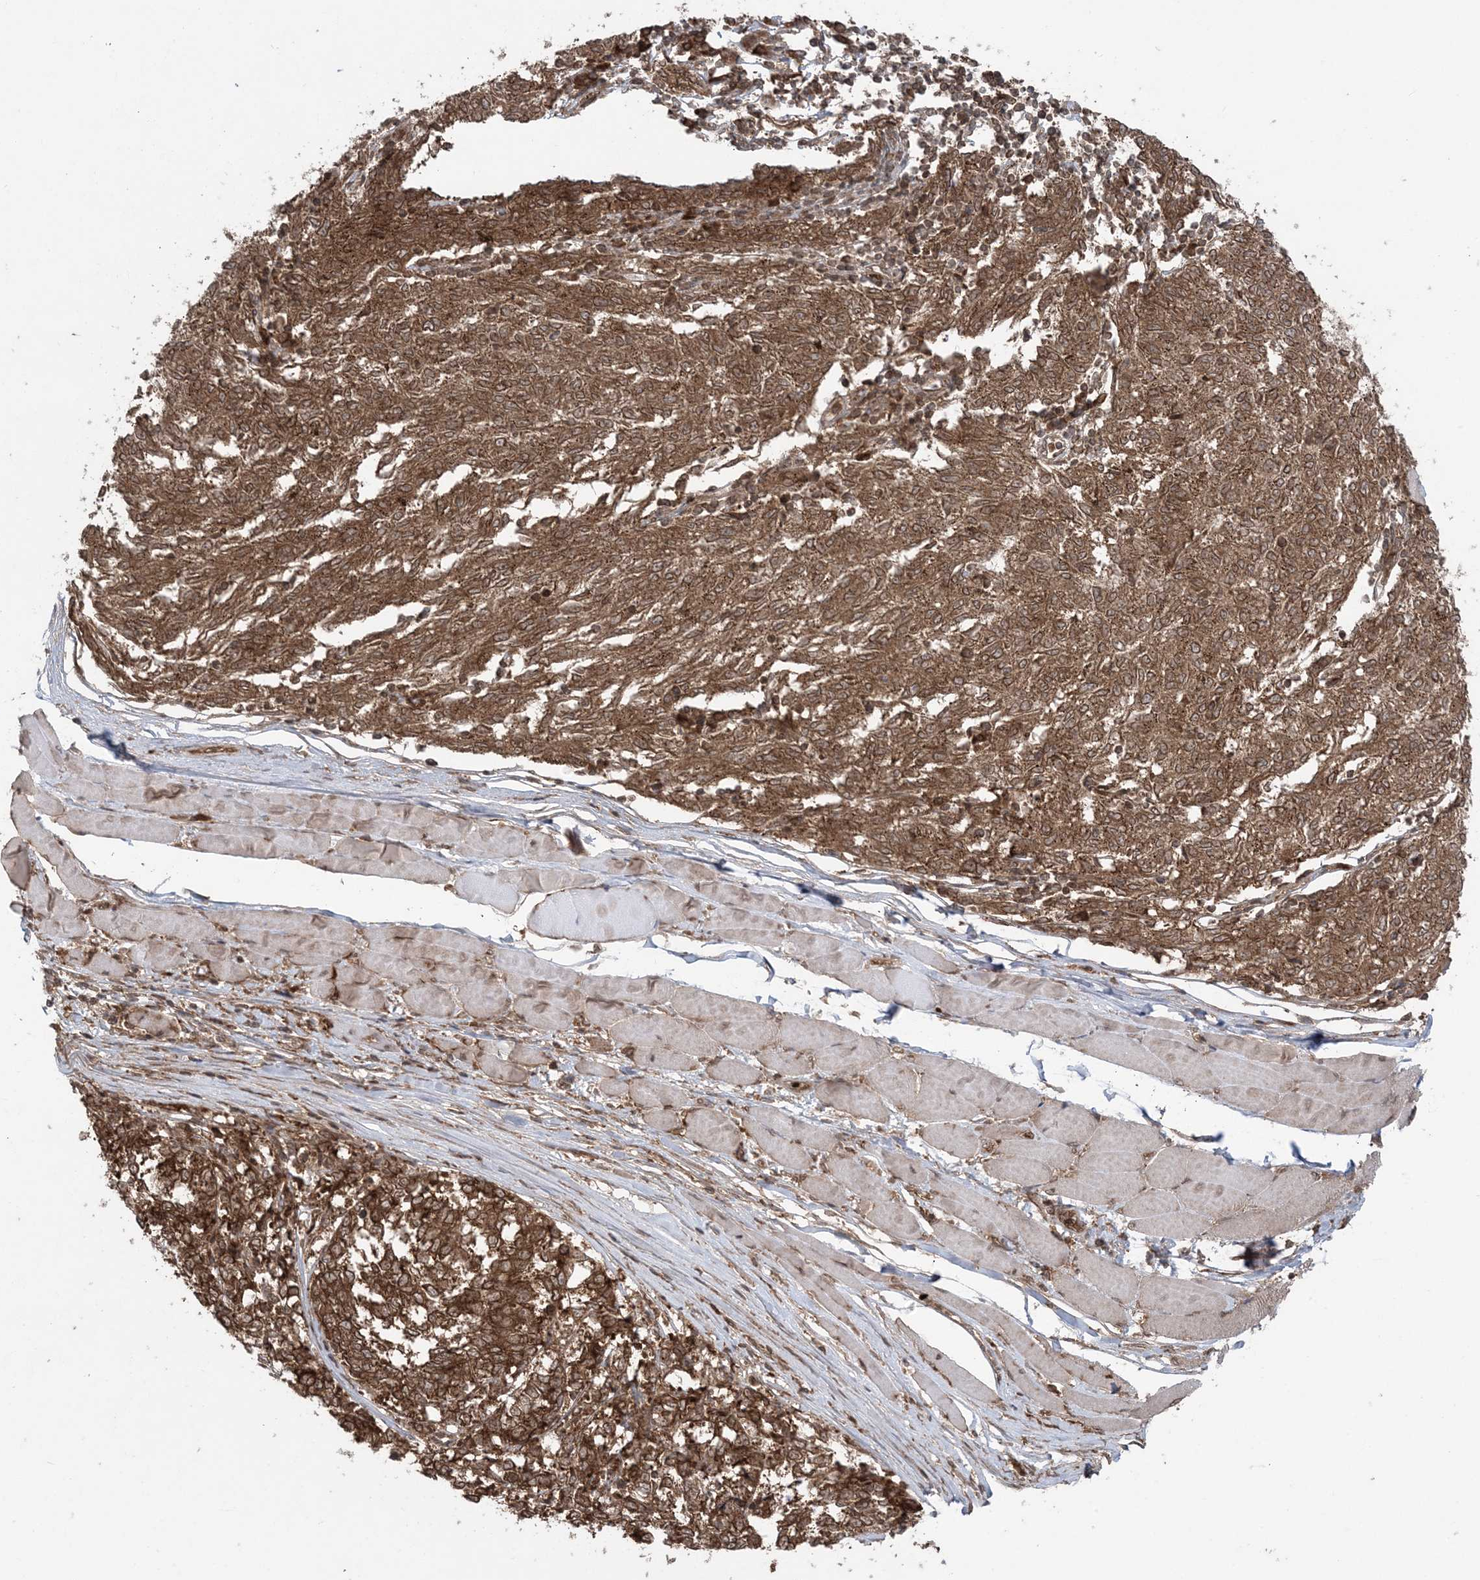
{"staining": {"intensity": "moderate", "quantity": ">75%", "location": "cytoplasmic/membranous"}, "tissue": "melanoma", "cell_type": "Tumor cells", "image_type": "cancer", "snomed": [{"axis": "morphology", "description": "Malignant melanoma, NOS"}, {"axis": "topography", "description": "Skin"}], "caption": "Protein staining displays moderate cytoplasmic/membranous positivity in approximately >75% of tumor cells in malignant melanoma.", "gene": "DDX19B", "patient": {"sex": "female", "age": 72}}